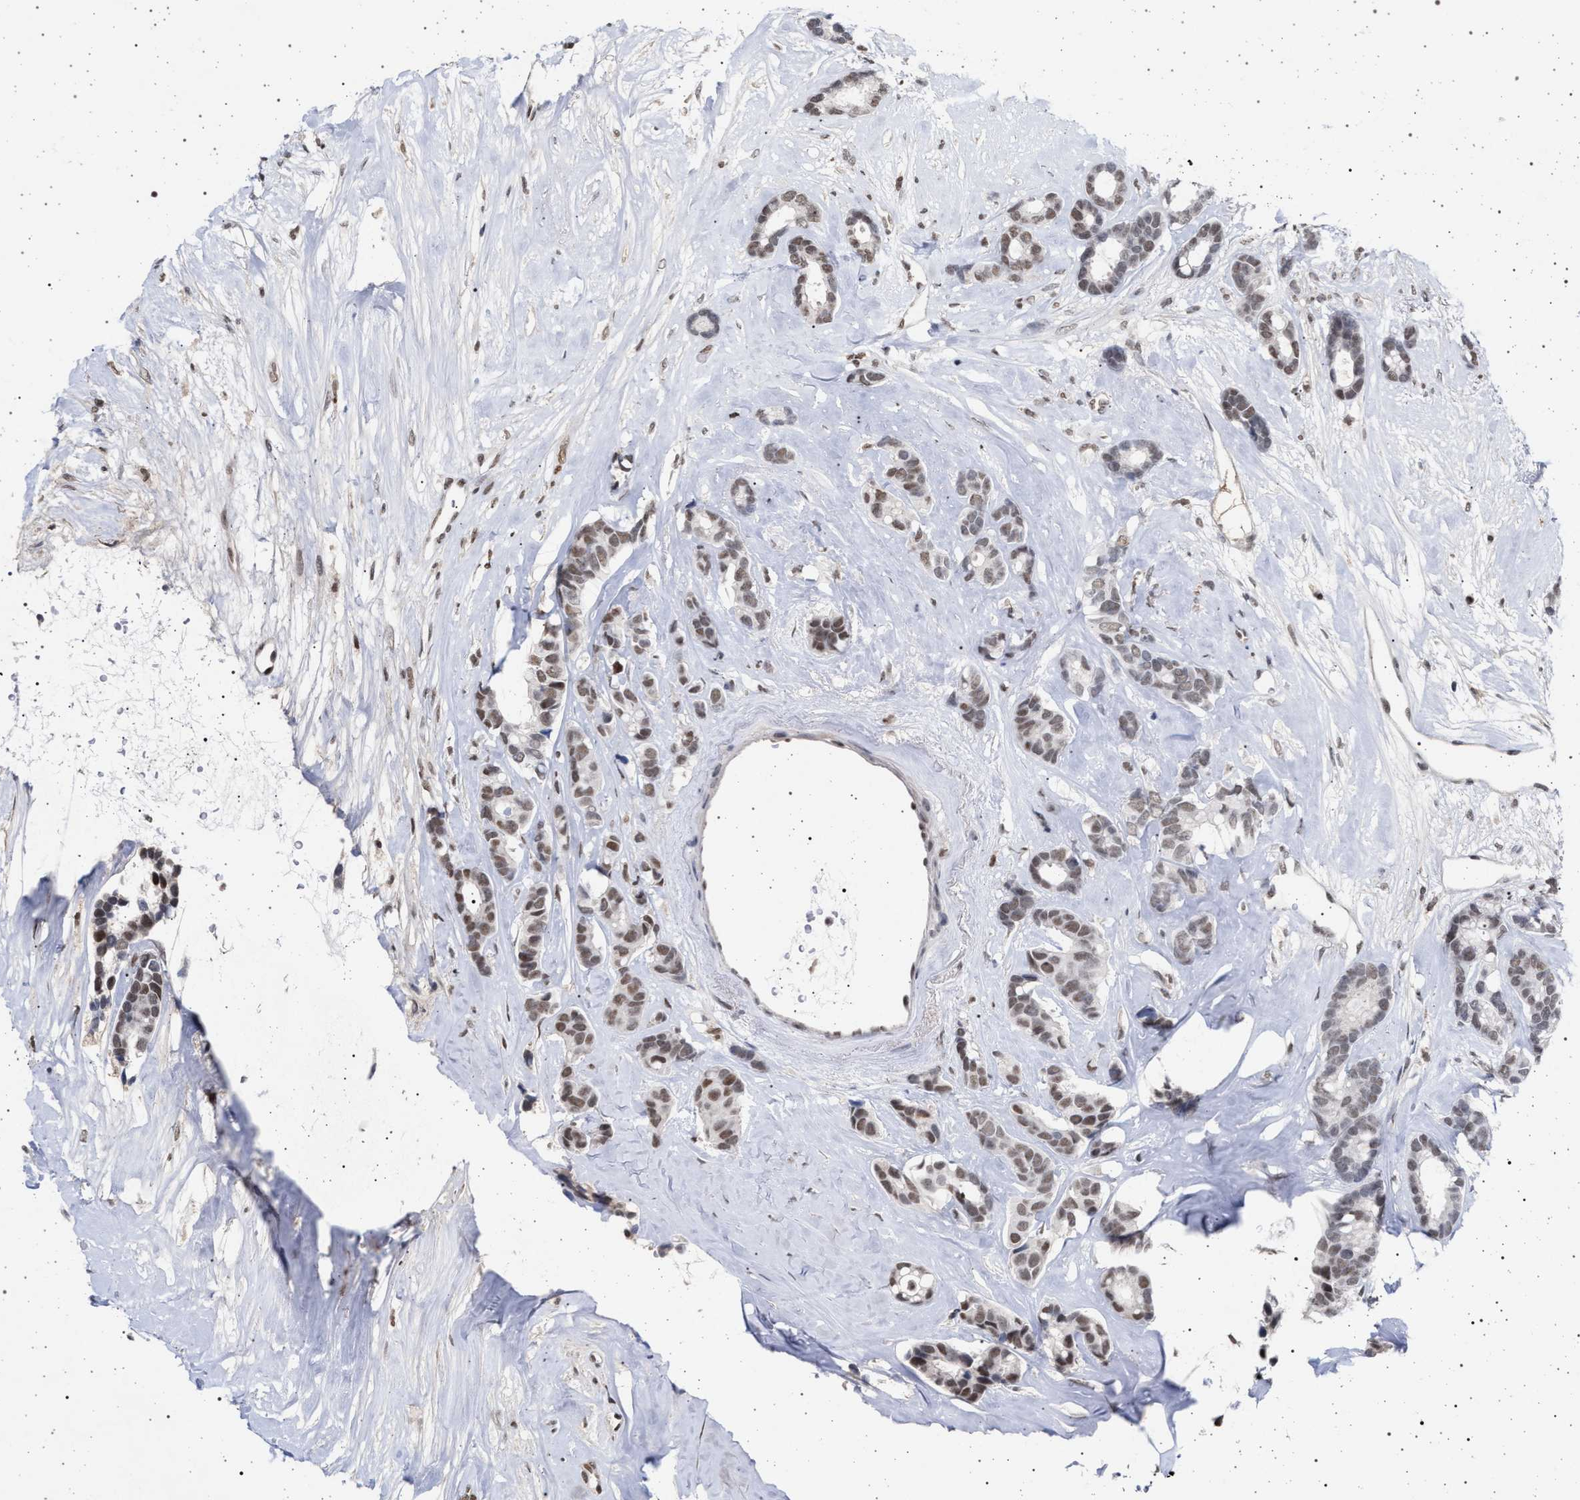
{"staining": {"intensity": "moderate", "quantity": ">75%", "location": "nuclear"}, "tissue": "breast cancer", "cell_type": "Tumor cells", "image_type": "cancer", "snomed": [{"axis": "morphology", "description": "Duct carcinoma"}, {"axis": "topography", "description": "Breast"}], "caption": "A medium amount of moderate nuclear staining is appreciated in approximately >75% of tumor cells in breast cancer (infiltrating ductal carcinoma) tissue.", "gene": "PHF12", "patient": {"sex": "female", "age": 87}}